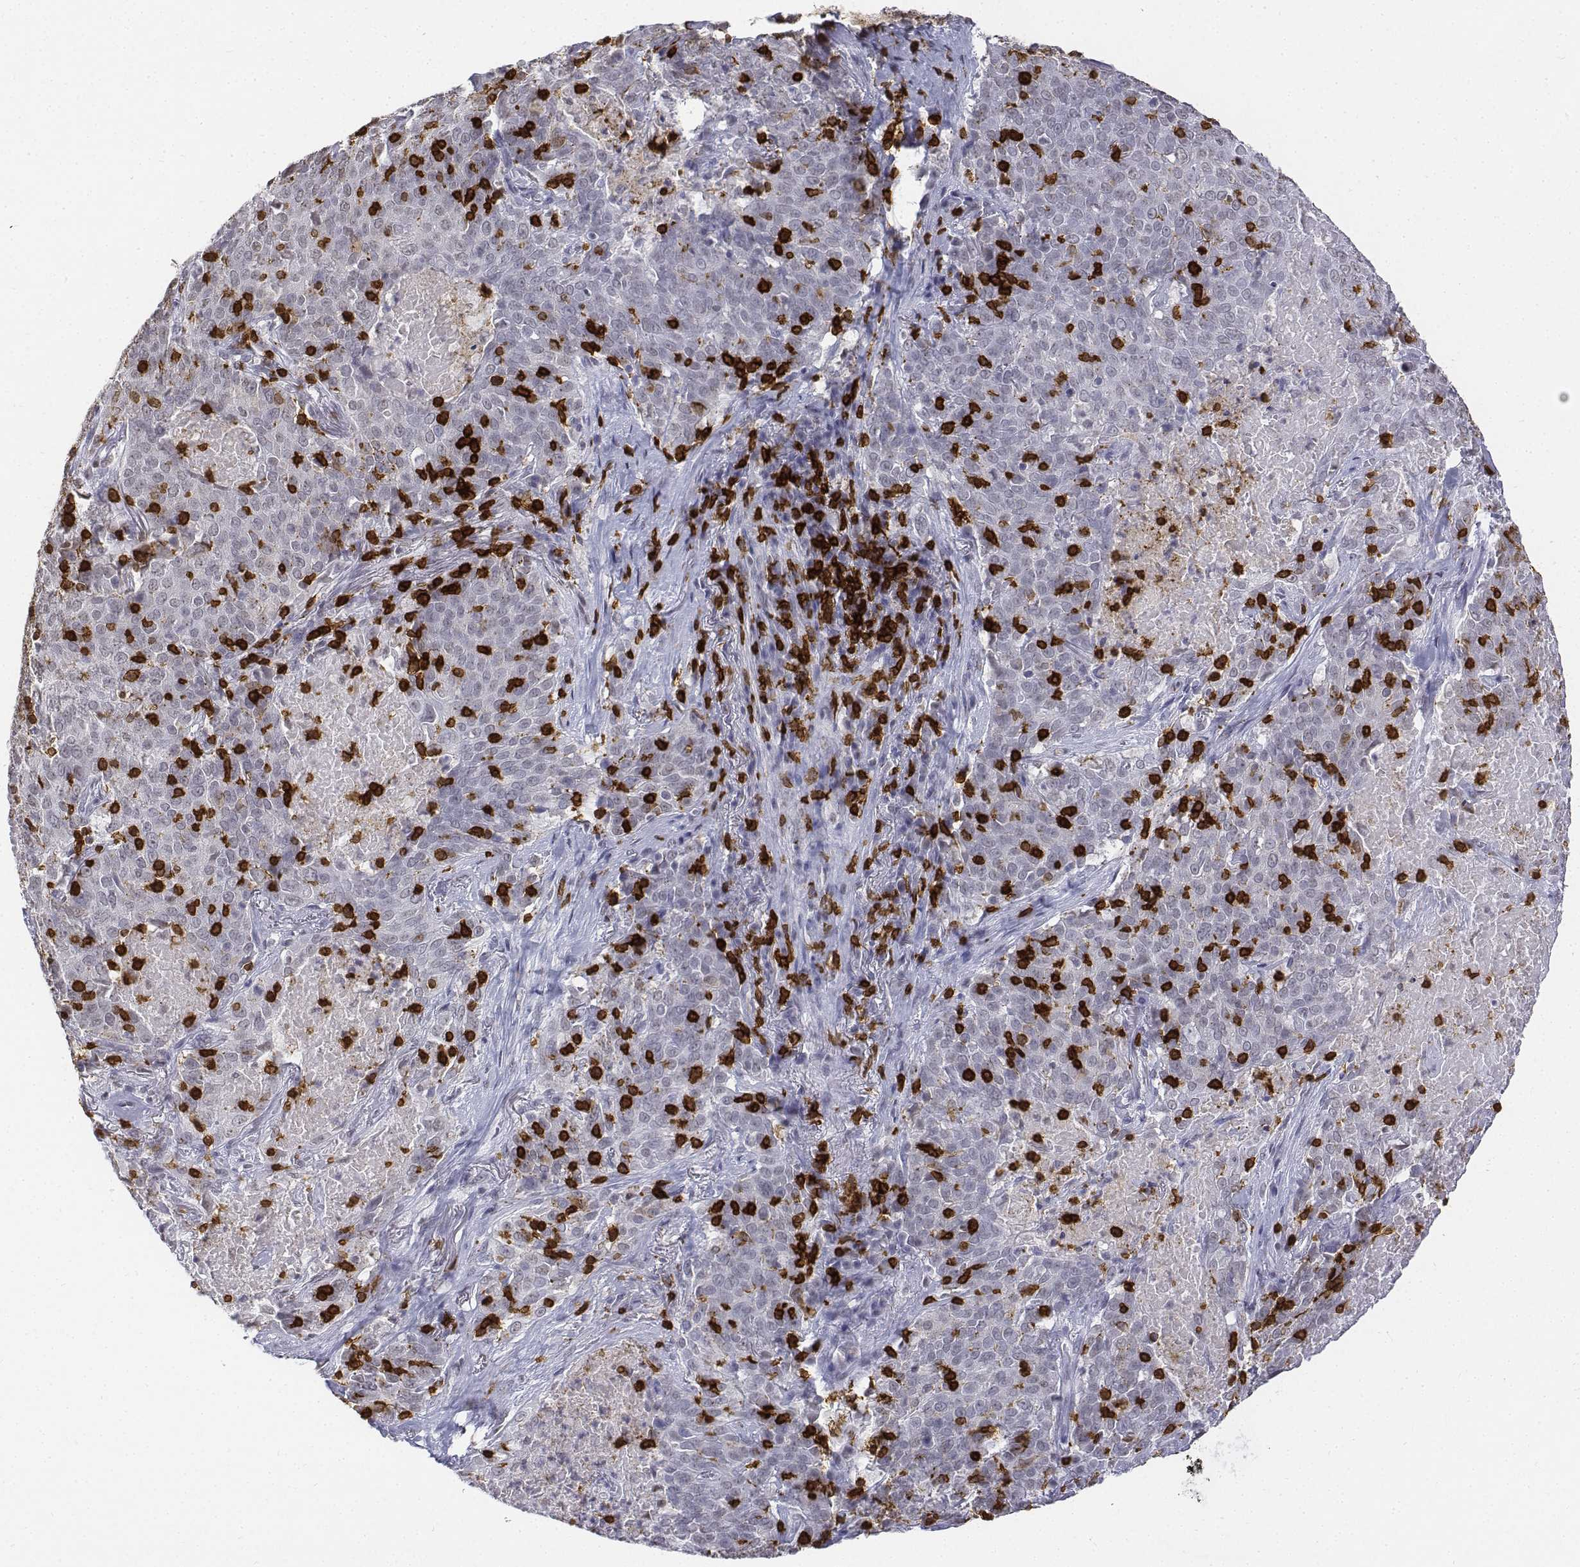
{"staining": {"intensity": "negative", "quantity": "none", "location": "none"}, "tissue": "lung cancer", "cell_type": "Tumor cells", "image_type": "cancer", "snomed": [{"axis": "morphology", "description": "Squamous cell carcinoma, NOS"}, {"axis": "topography", "description": "Lung"}], "caption": "There is no significant expression in tumor cells of lung squamous cell carcinoma.", "gene": "CD3E", "patient": {"sex": "male", "age": 82}}